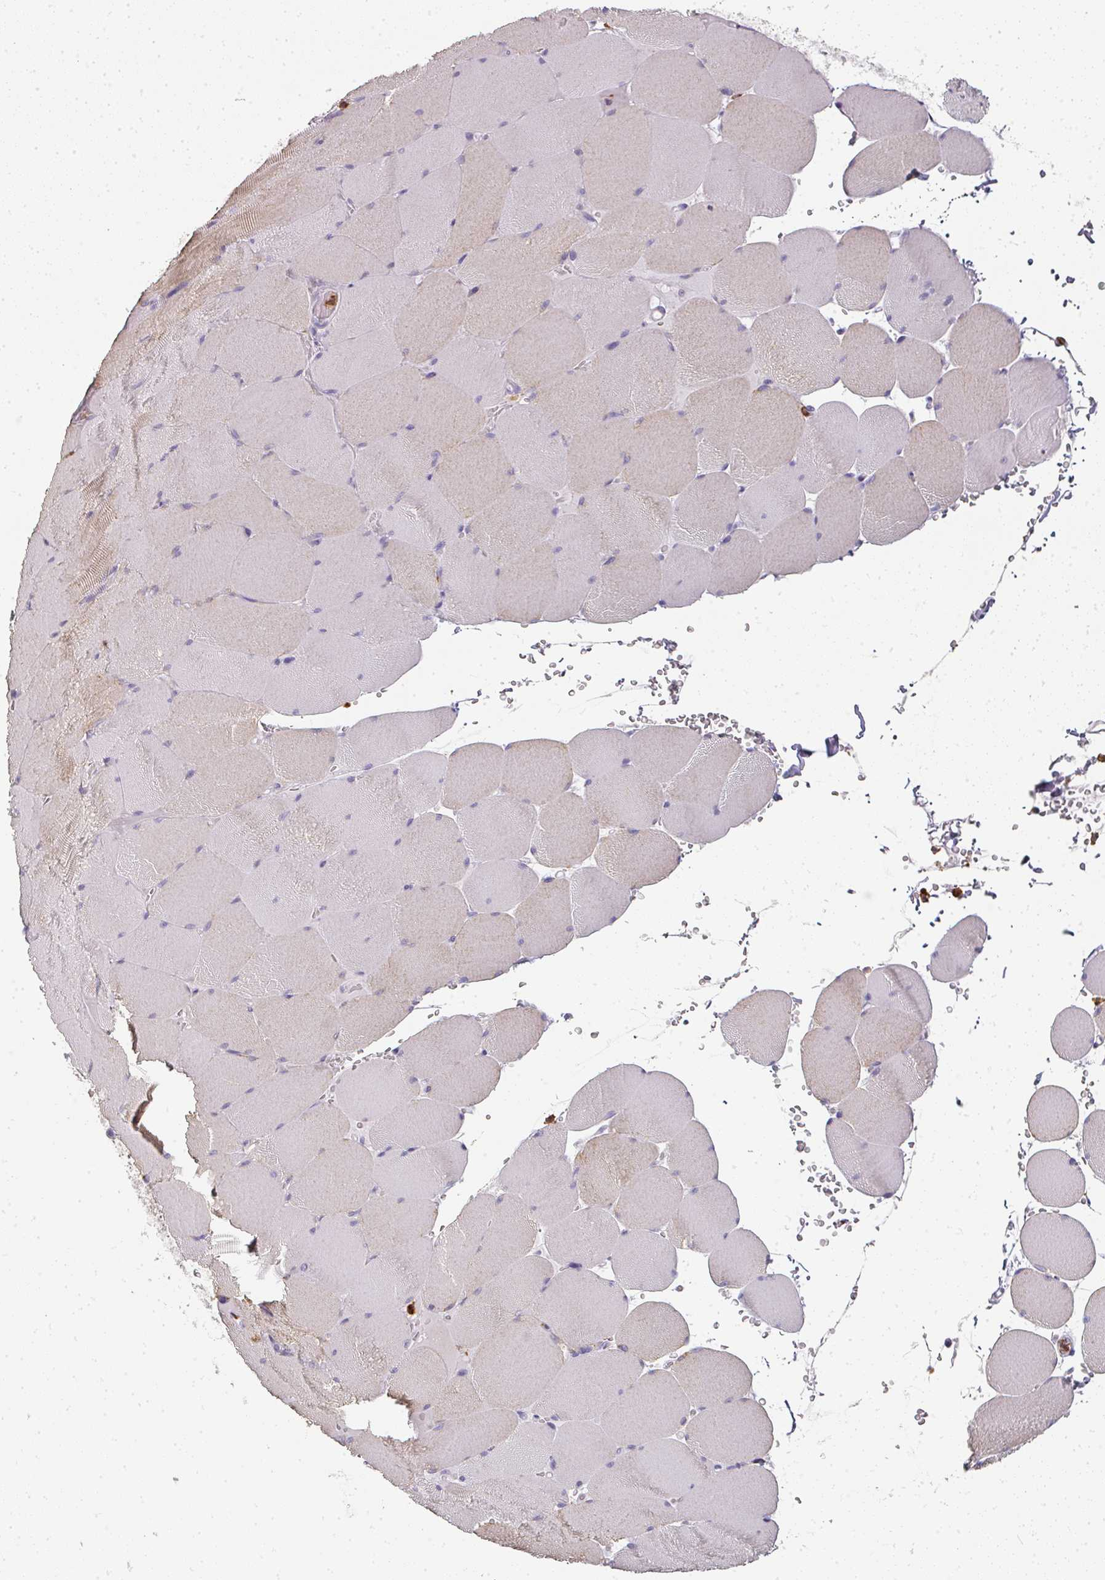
{"staining": {"intensity": "weak", "quantity": "<25%", "location": "cytoplasmic/membranous"}, "tissue": "skeletal muscle", "cell_type": "Myocytes", "image_type": "normal", "snomed": [{"axis": "morphology", "description": "Normal tissue, NOS"}, {"axis": "topography", "description": "Skeletal muscle"}, {"axis": "topography", "description": "Head-Neck"}], "caption": "The histopathology image reveals no staining of myocytes in unremarkable skeletal muscle.", "gene": "CAMP", "patient": {"sex": "male", "age": 66}}